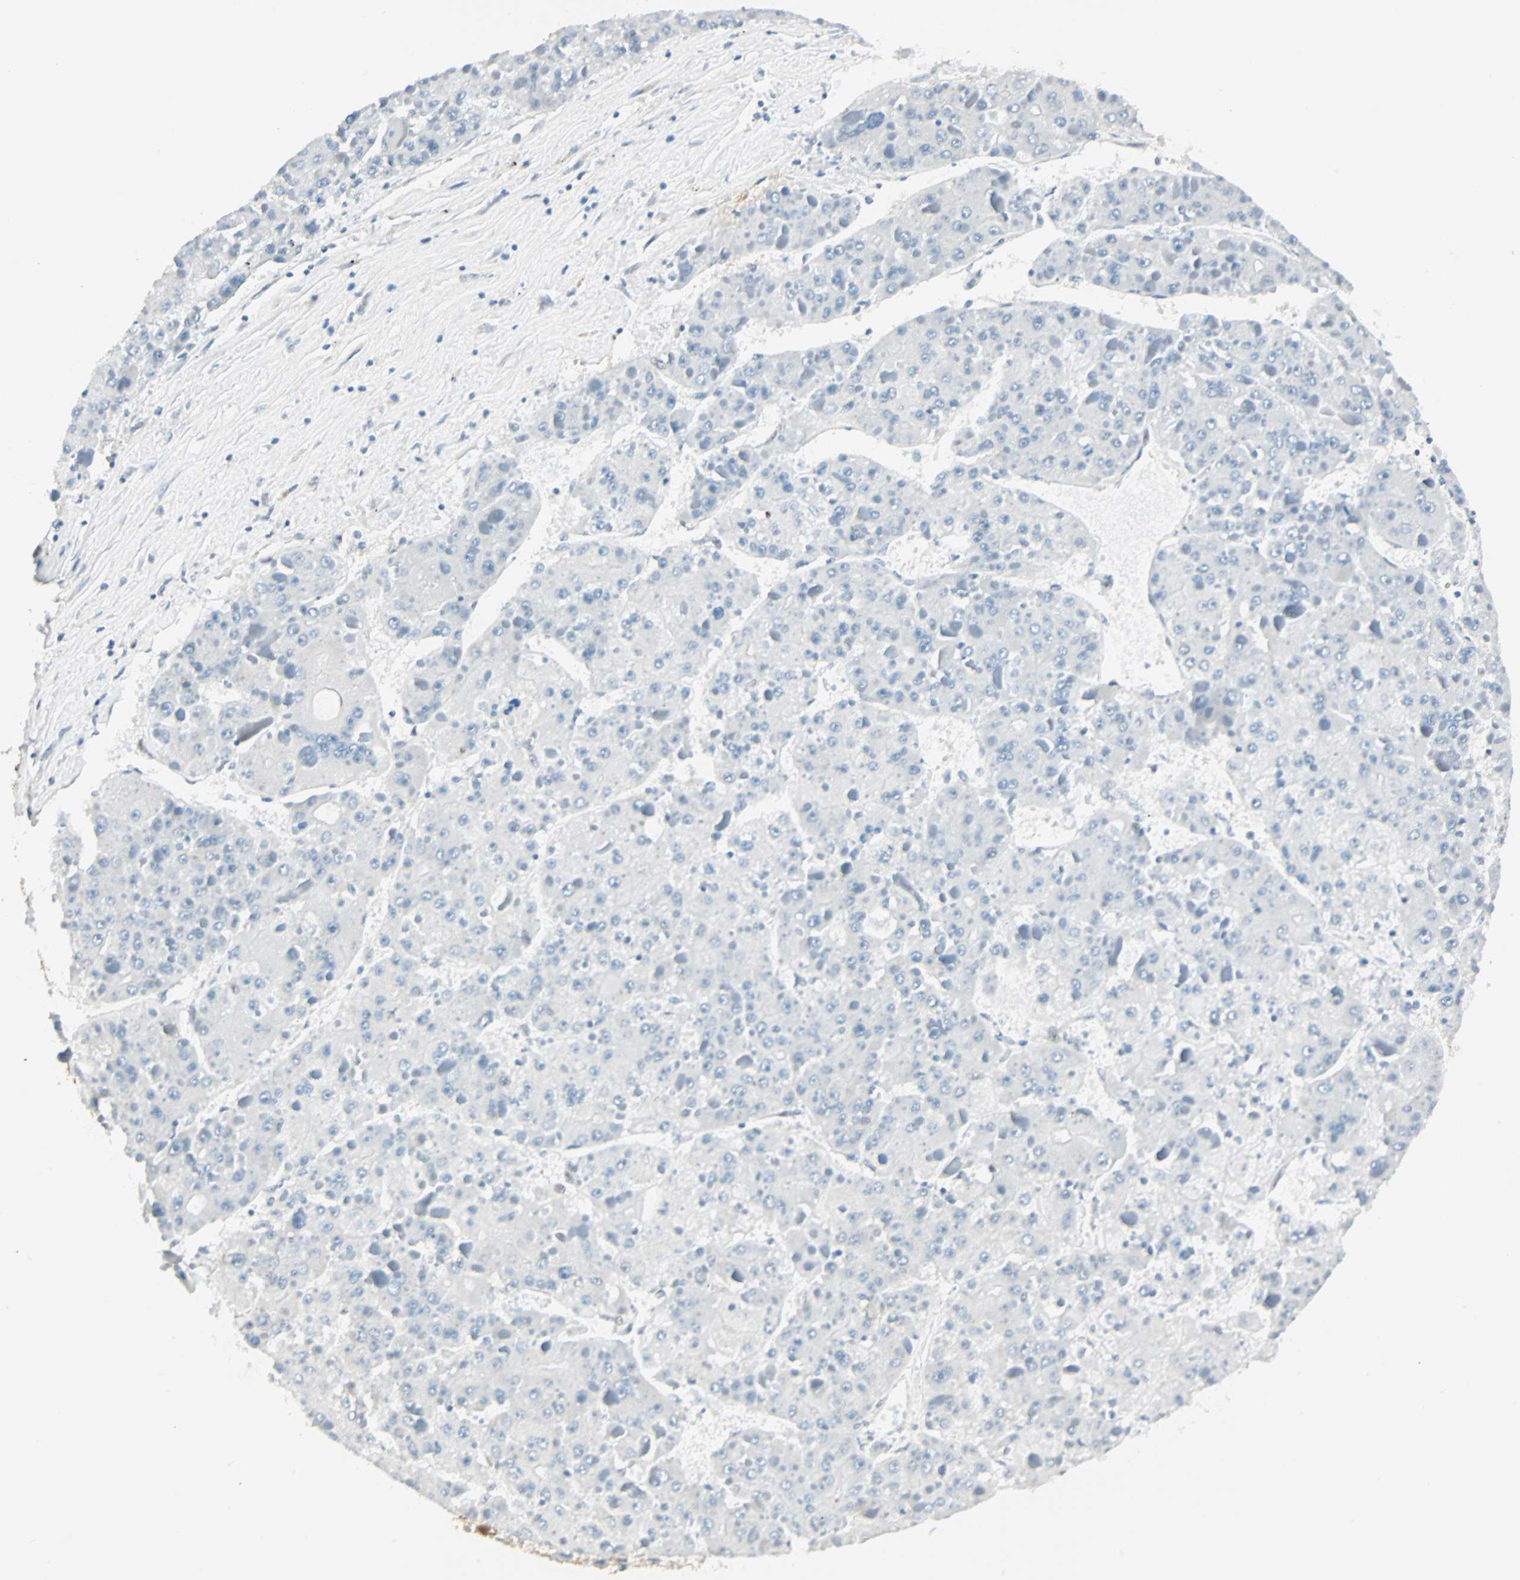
{"staining": {"intensity": "negative", "quantity": "none", "location": "none"}, "tissue": "liver cancer", "cell_type": "Tumor cells", "image_type": "cancer", "snomed": [{"axis": "morphology", "description": "Carcinoma, Hepatocellular, NOS"}, {"axis": "topography", "description": "Liver"}], "caption": "Immunohistochemistry (IHC) of human liver hepatocellular carcinoma reveals no expression in tumor cells.", "gene": "NELFE", "patient": {"sex": "female", "age": 73}}